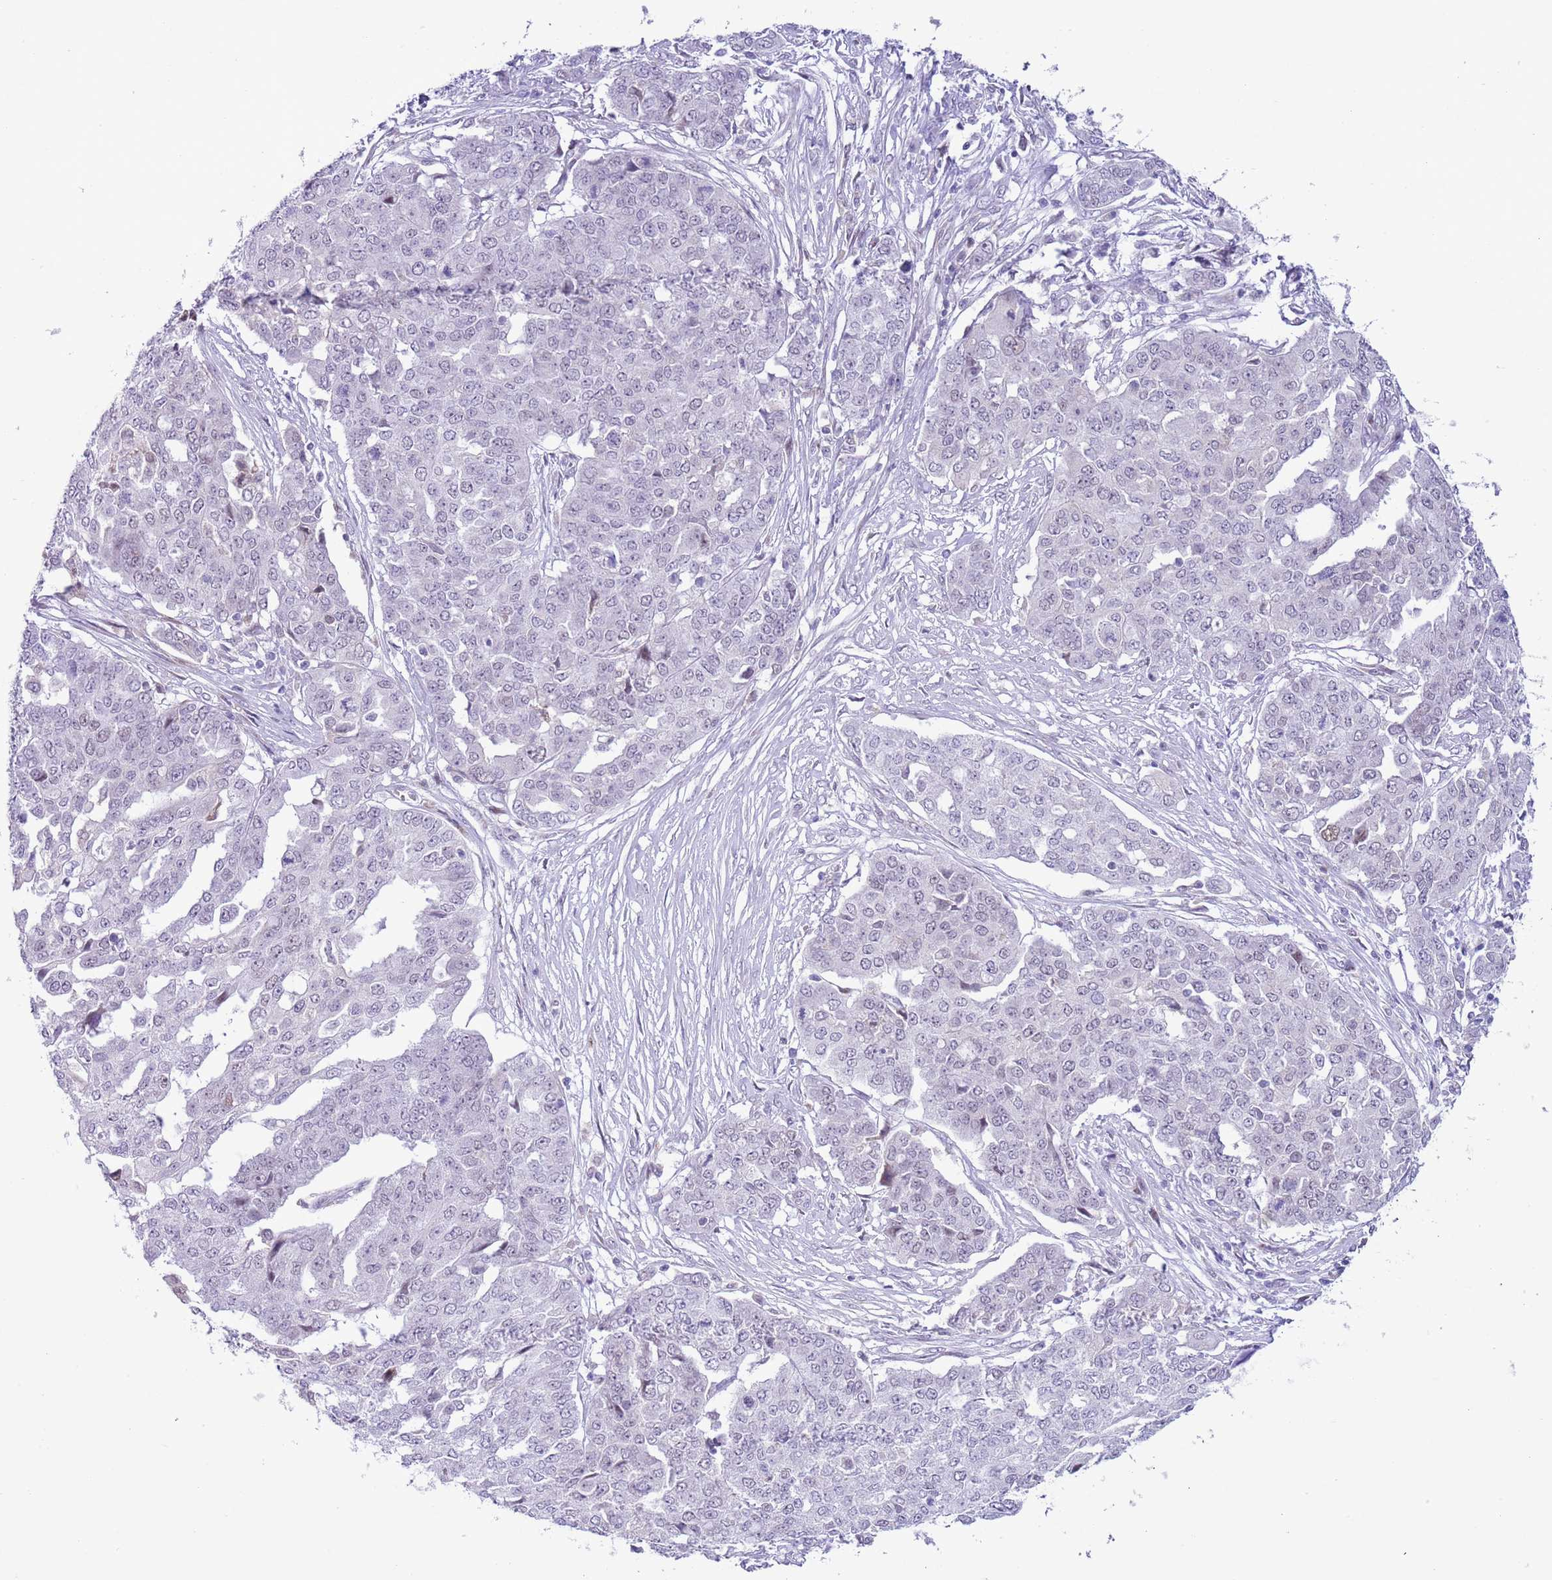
{"staining": {"intensity": "negative", "quantity": "none", "location": "none"}, "tissue": "ovarian cancer", "cell_type": "Tumor cells", "image_type": "cancer", "snomed": [{"axis": "morphology", "description": "Cystadenocarcinoma, serous, NOS"}, {"axis": "topography", "description": "Soft tissue"}, {"axis": "topography", "description": "Ovary"}], "caption": "A high-resolution histopathology image shows immunohistochemistry staining of ovarian cancer, which demonstrates no significant positivity in tumor cells. (DAB (3,3'-diaminobenzidine) immunohistochemistry (IHC) visualized using brightfield microscopy, high magnification).", "gene": "ZNF576", "patient": {"sex": "female", "age": 57}}